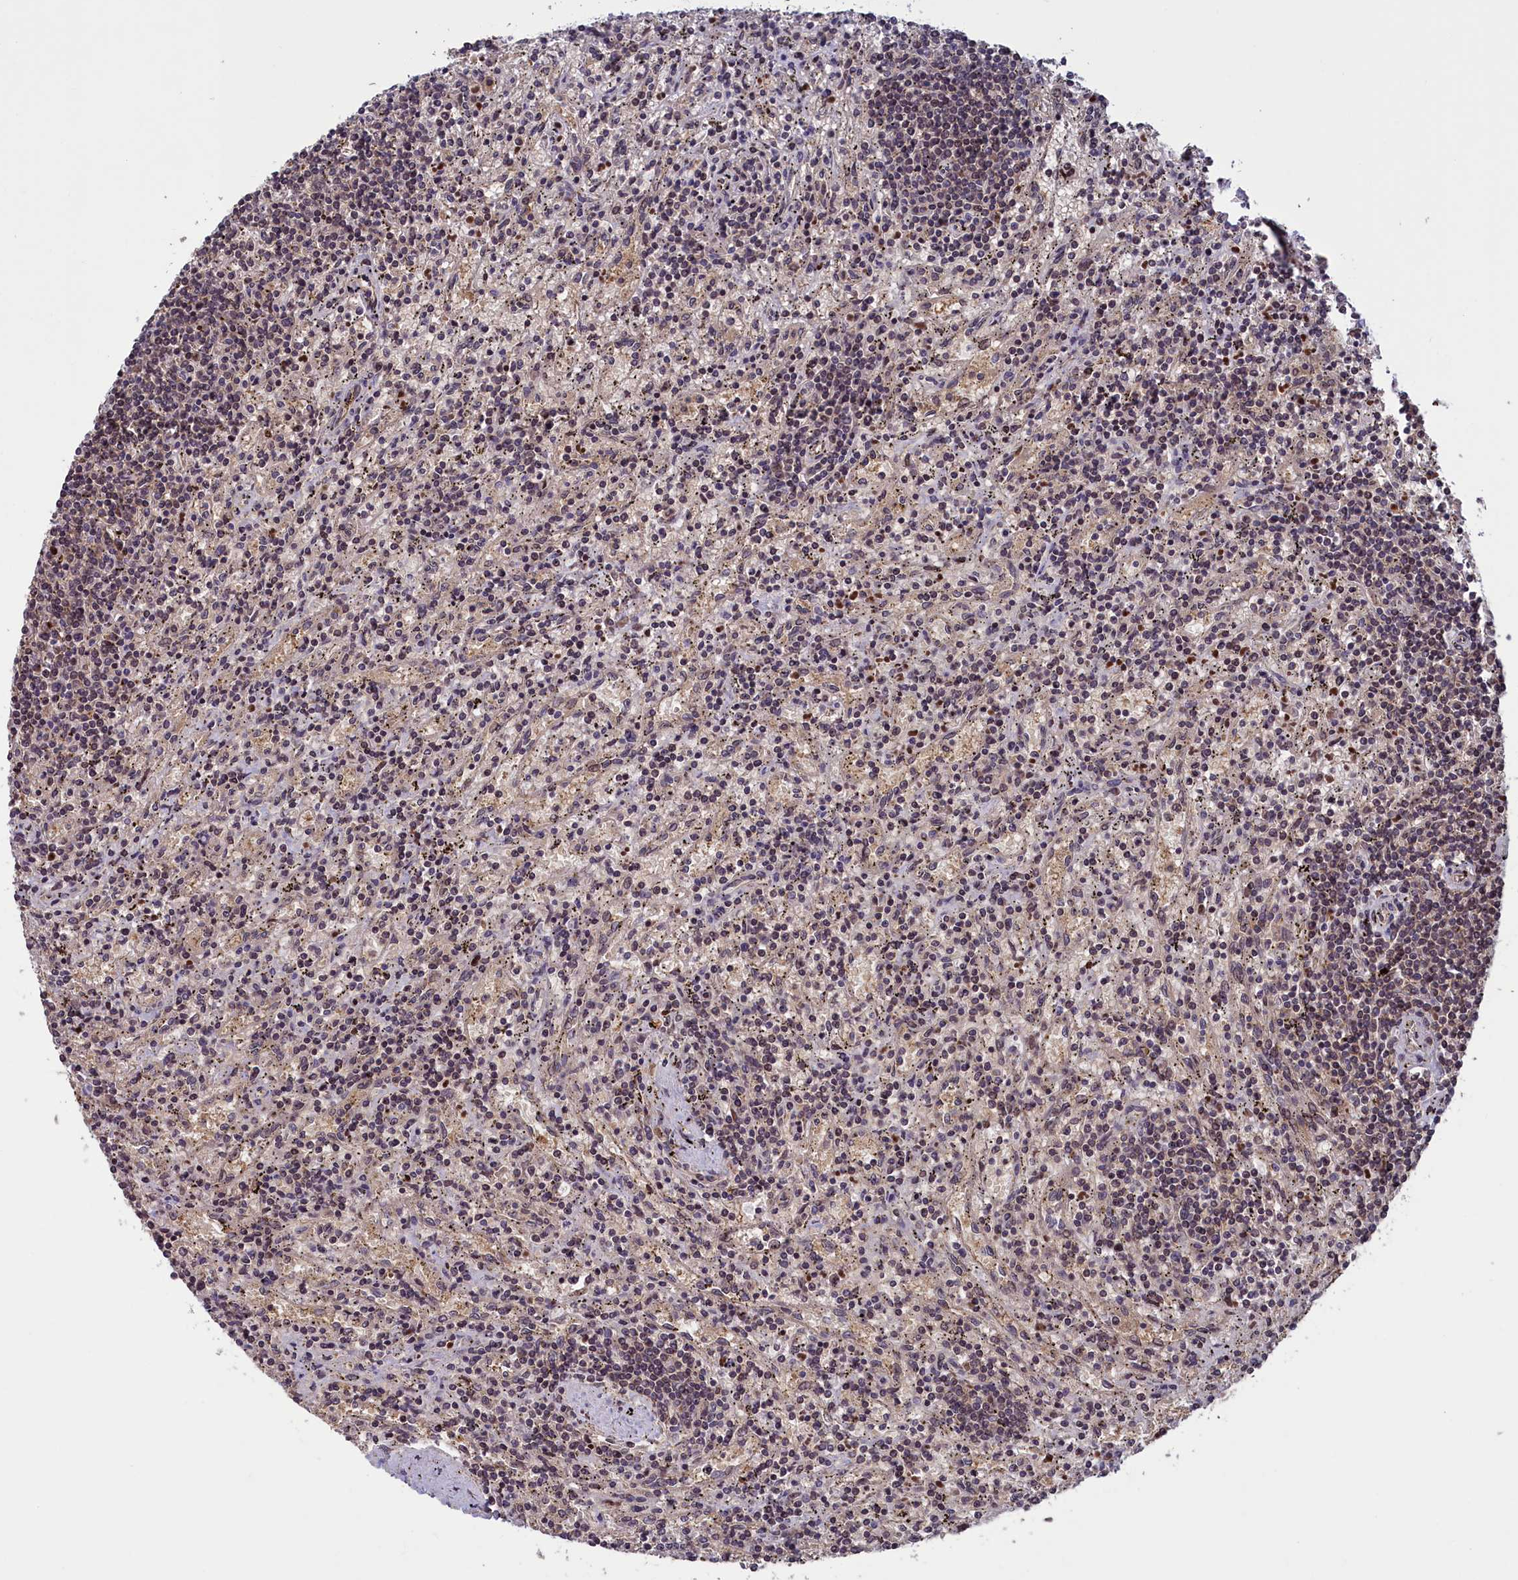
{"staining": {"intensity": "negative", "quantity": "none", "location": "none"}, "tissue": "lymphoma", "cell_type": "Tumor cells", "image_type": "cancer", "snomed": [{"axis": "morphology", "description": "Malignant lymphoma, non-Hodgkin's type, Low grade"}, {"axis": "topography", "description": "Spleen"}], "caption": "Micrograph shows no significant protein staining in tumor cells of low-grade malignant lymphoma, non-Hodgkin's type.", "gene": "NUBP1", "patient": {"sex": "male", "age": 76}}